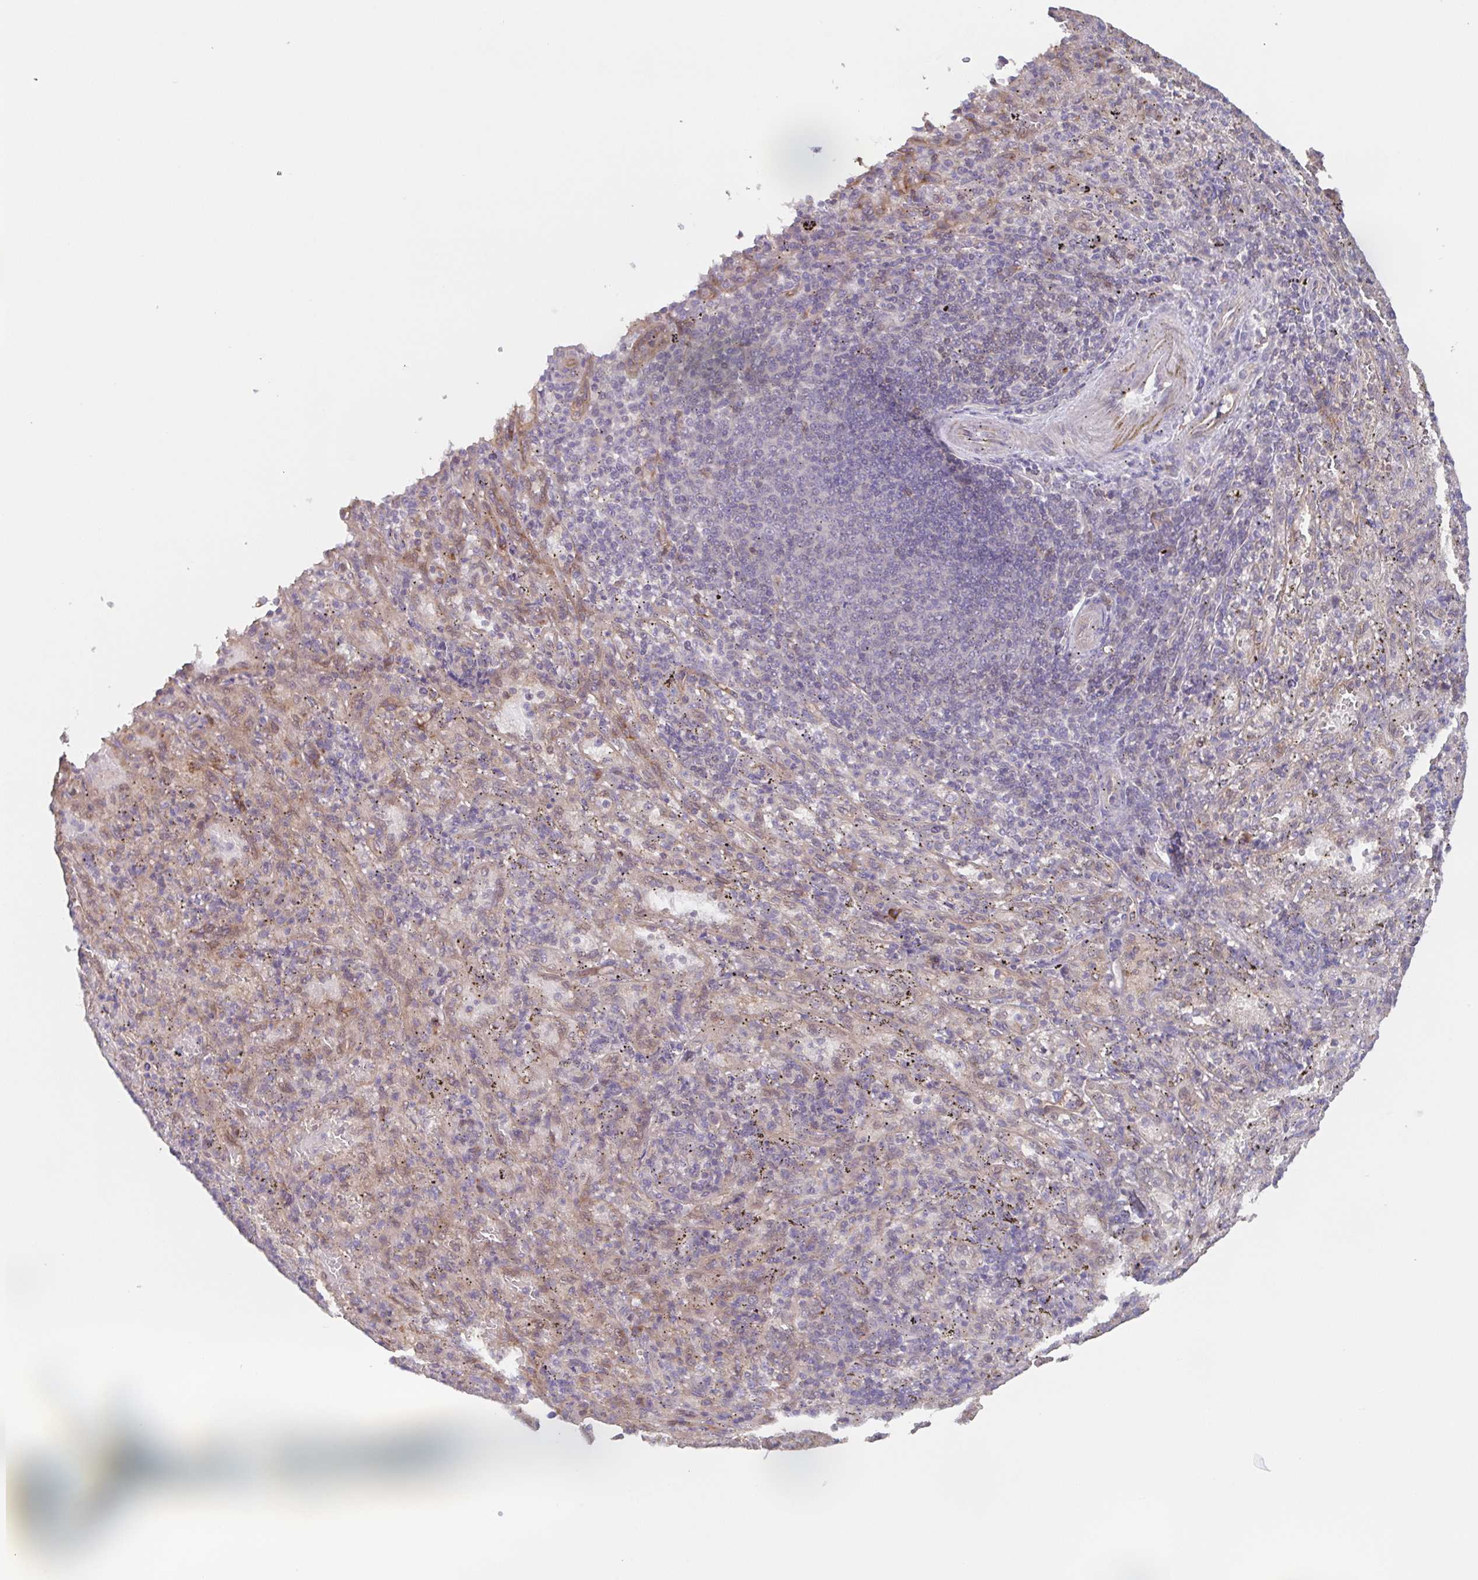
{"staining": {"intensity": "negative", "quantity": "none", "location": "none"}, "tissue": "spleen", "cell_type": "Cells in red pulp", "image_type": "normal", "snomed": [{"axis": "morphology", "description": "Normal tissue, NOS"}, {"axis": "topography", "description": "Spleen"}], "caption": "DAB immunohistochemical staining of benign spleen shows no significant staining in cells in red pulp. (Immunohistochemistry (ihc), brightfield microscopy, high magnification).", "gene": "AGFG2", "patient": {"sex": "male", "age": 57}}